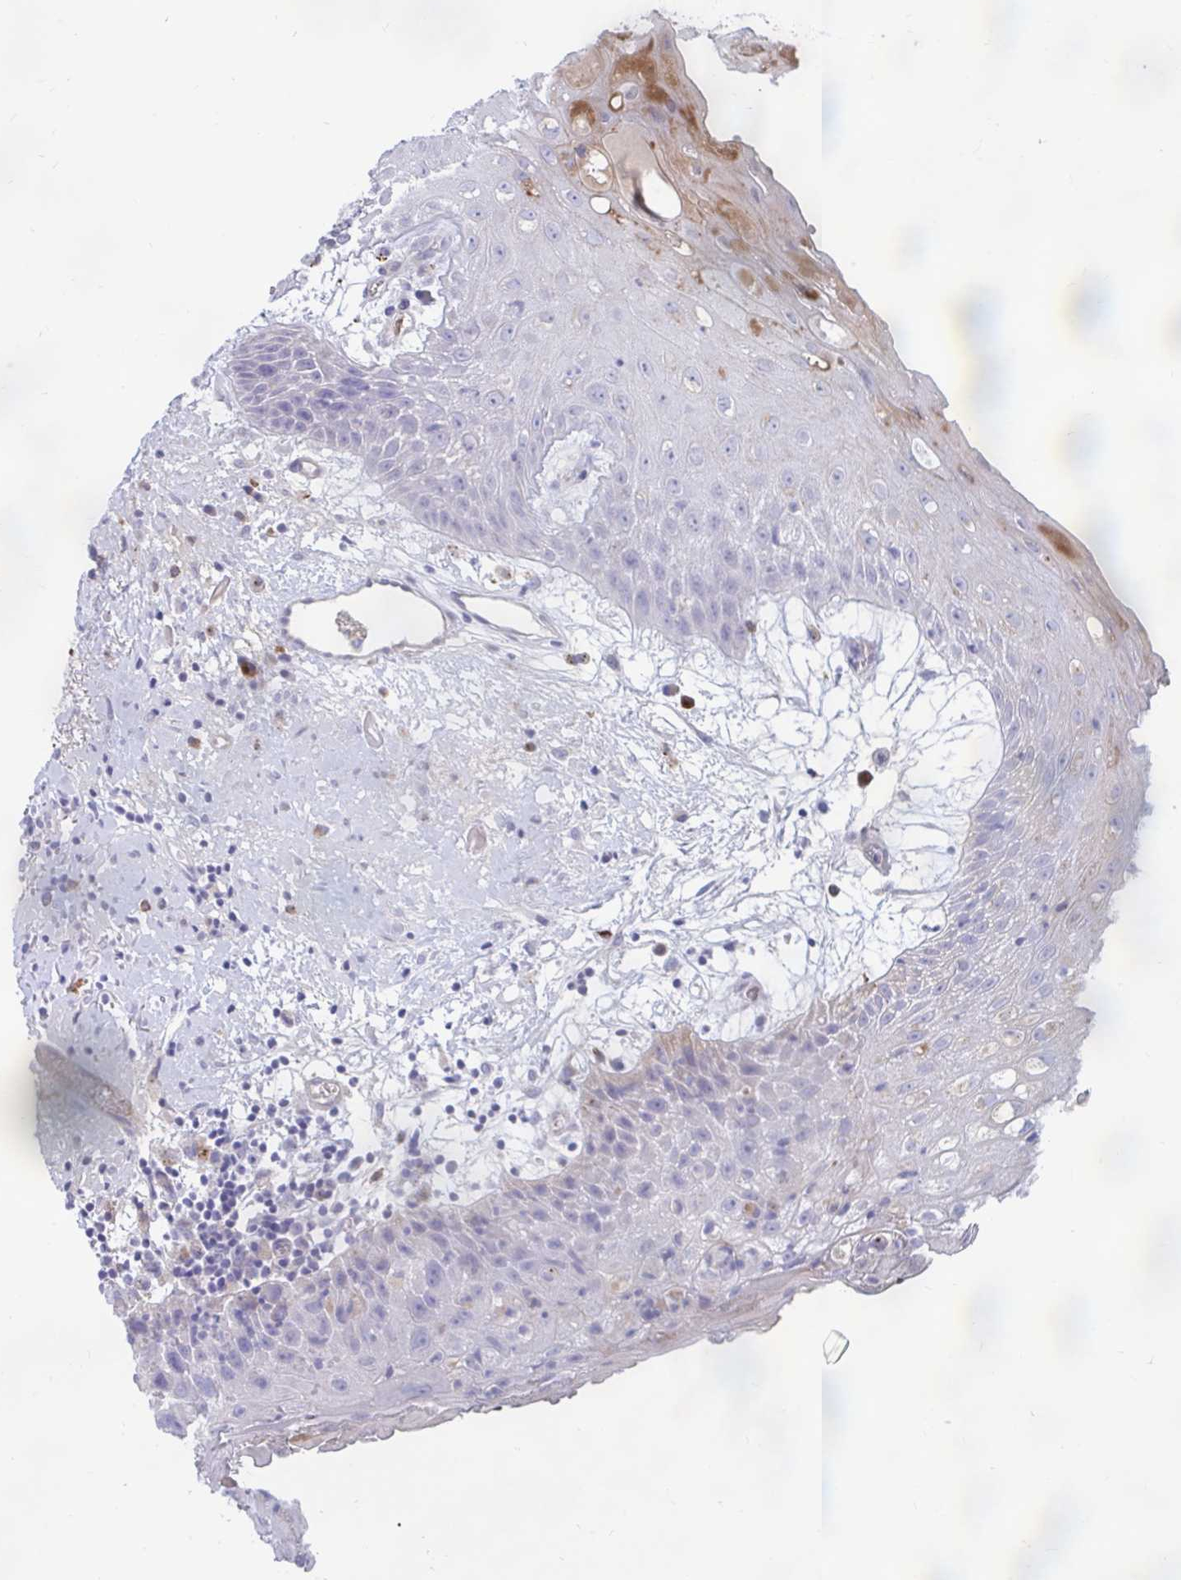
{"staining": {"intensity": "moderate", "quantity": "<25%", "location": "cytoplasmic/membranous"}, "tissue": "oral mucosa", "cell_type": "Squamous epithelial cells", "image_type": "normal", "snomed": [{"axis": "morphology", "description": "Normal tissue, NOS"}, {"axis": "morphology", "description": "Squamous cell carcinoma, NOS"}, {"axis": "topography", "description": "Oral tissue"}, {"axis": "topography", "description": "Peripheral nerve tissue"}, {"axis": "topography", "description": "Head-Neck"}], "caption": "A brown stain labels moderate cytoplasmic/membranous staining of a protein in squamous epithelial cells of normal oral mucosa. (DAB IHC, brown staining for protein, blue staining for nuclei).", "gene": "FAM219B", "patient": {"sex": "female", "age": 59}}